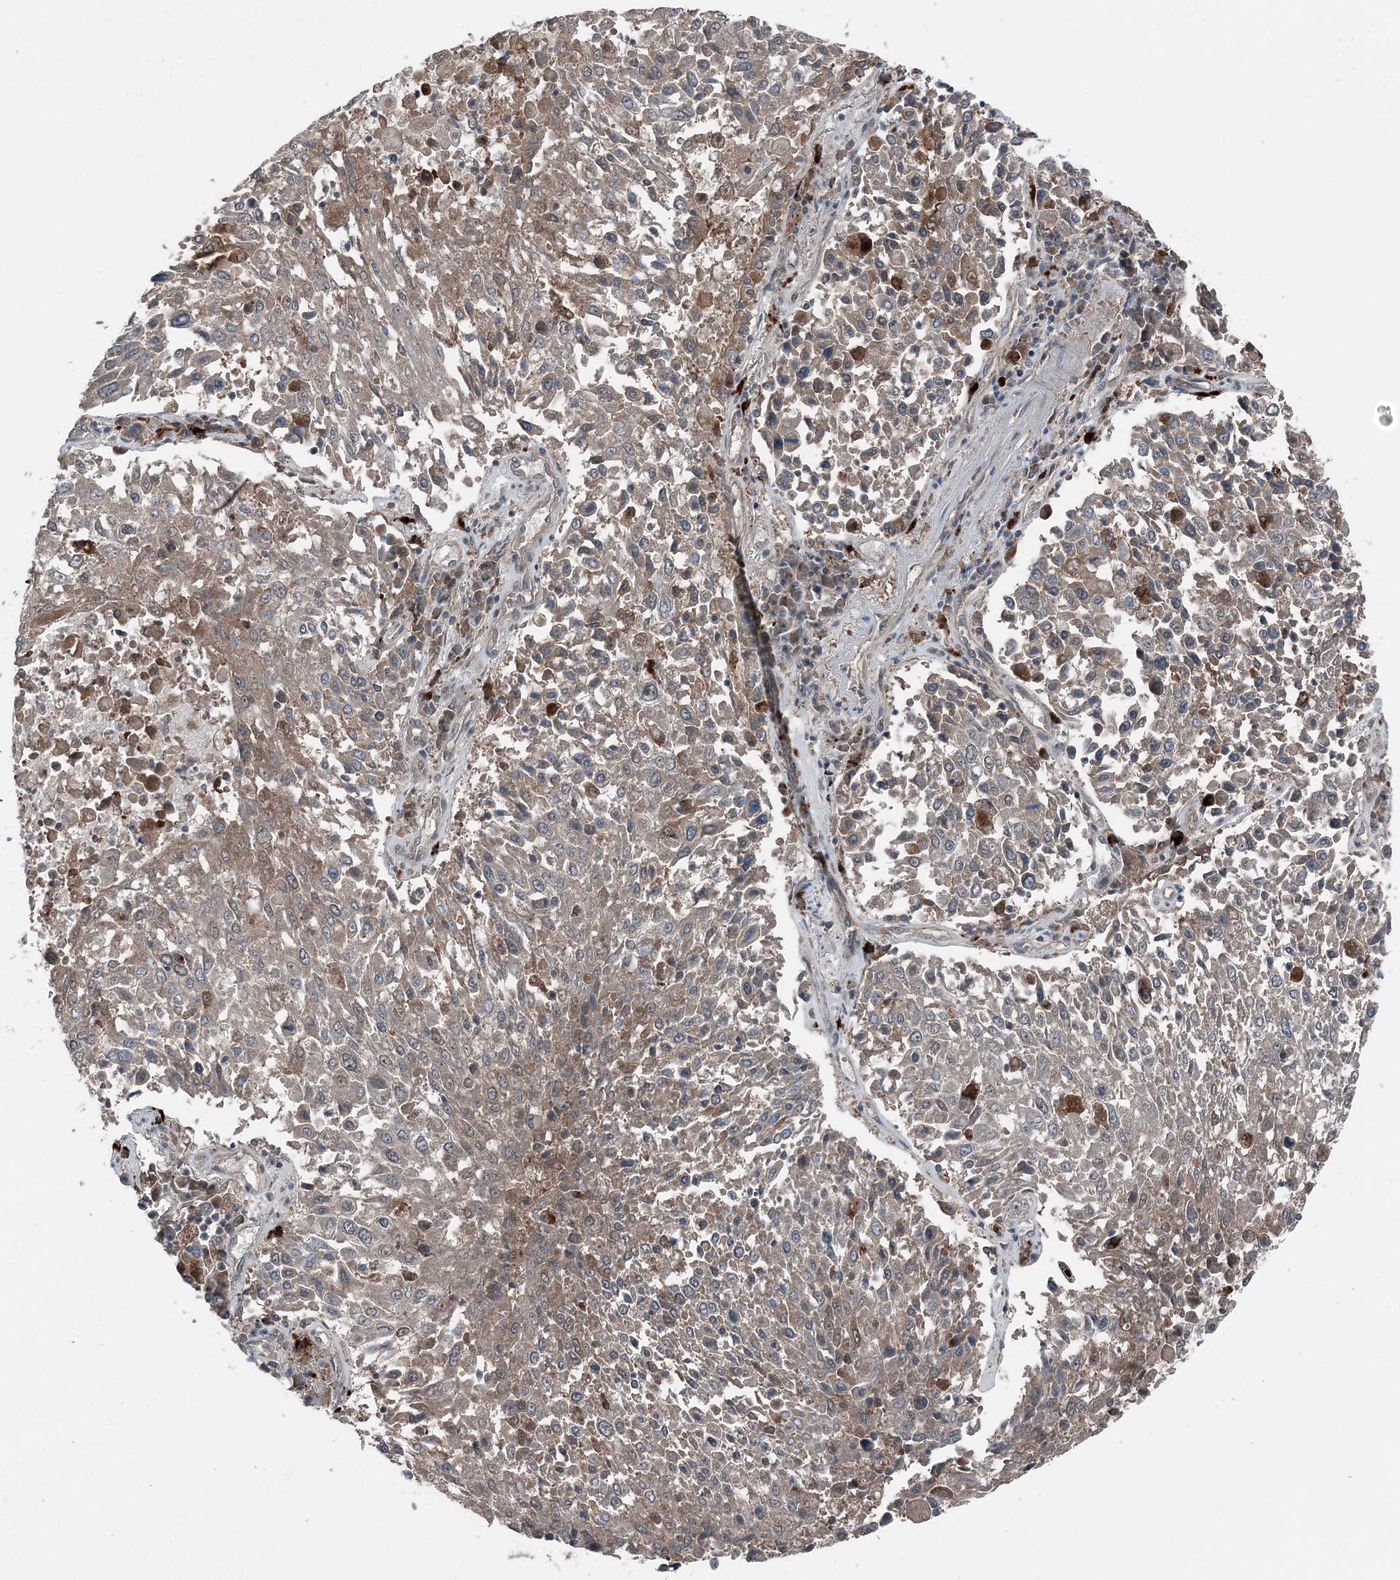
{"staining": {"intensity": "weak", "quantity": "25%-75%", "location": "cytoplasmic/membranous"}, "tissue": "lung cancer", "cell_type": "Tumor cells", "image_type": "cancer", "snomed": [{"axis": "morphology", "description": "Squamous cell carcinoma, NOS"}, {"axis": "topography", "description": "Lung"}], "caption": "Lung squamous cell carcinoma stained with DAB immunohistochemistry (IHC) displays low levels of weak cytoplasmic/membranous expression in about 25%-75% of tumor cells. (Stains: DAB (3,3'-diaminobenzidine) in brown, nuclei in blue, Microscopy: brightfield microscopy at high magnification).", "gene": "ASNSD1", "patient": {"sex": "male", "age": 65}}